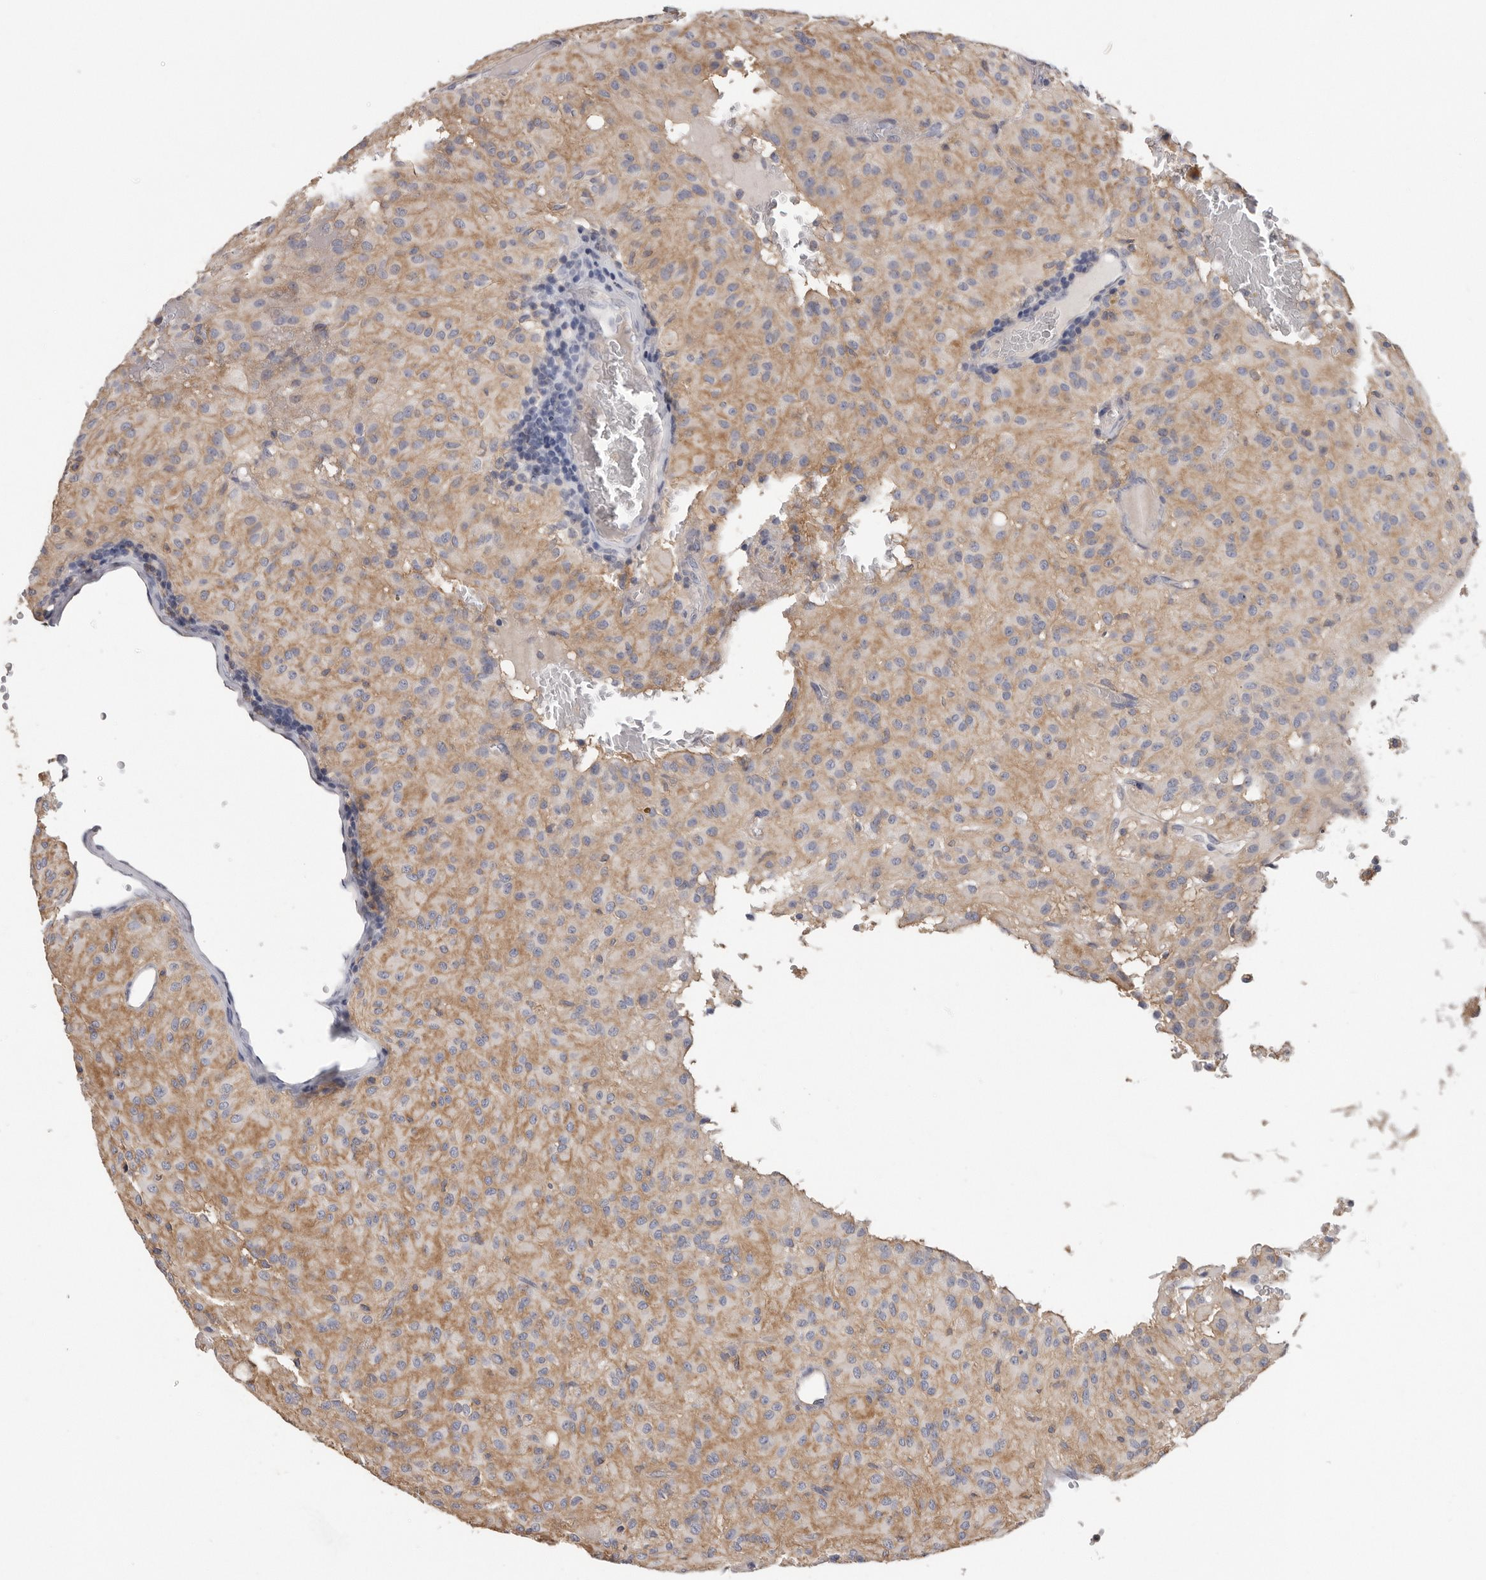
{"staining": {"intensity": "weak", "quantity": "<25%", "location": "cytoplasmic/membranous"}, "tissue": "glioma", "cell_type": "Tumor cells", "image_type": "cancer", "snomed": [{"axis": "morphology", "description": "Glioma, malignant, High grade"}, {"axis": "topography", "description": "Brain"}], "caption": "Tumor cells show no significant staining in malignant glioma (high-grade).", "gene": "WDTC1", "patient": {"sex": "female", "age": 59}}